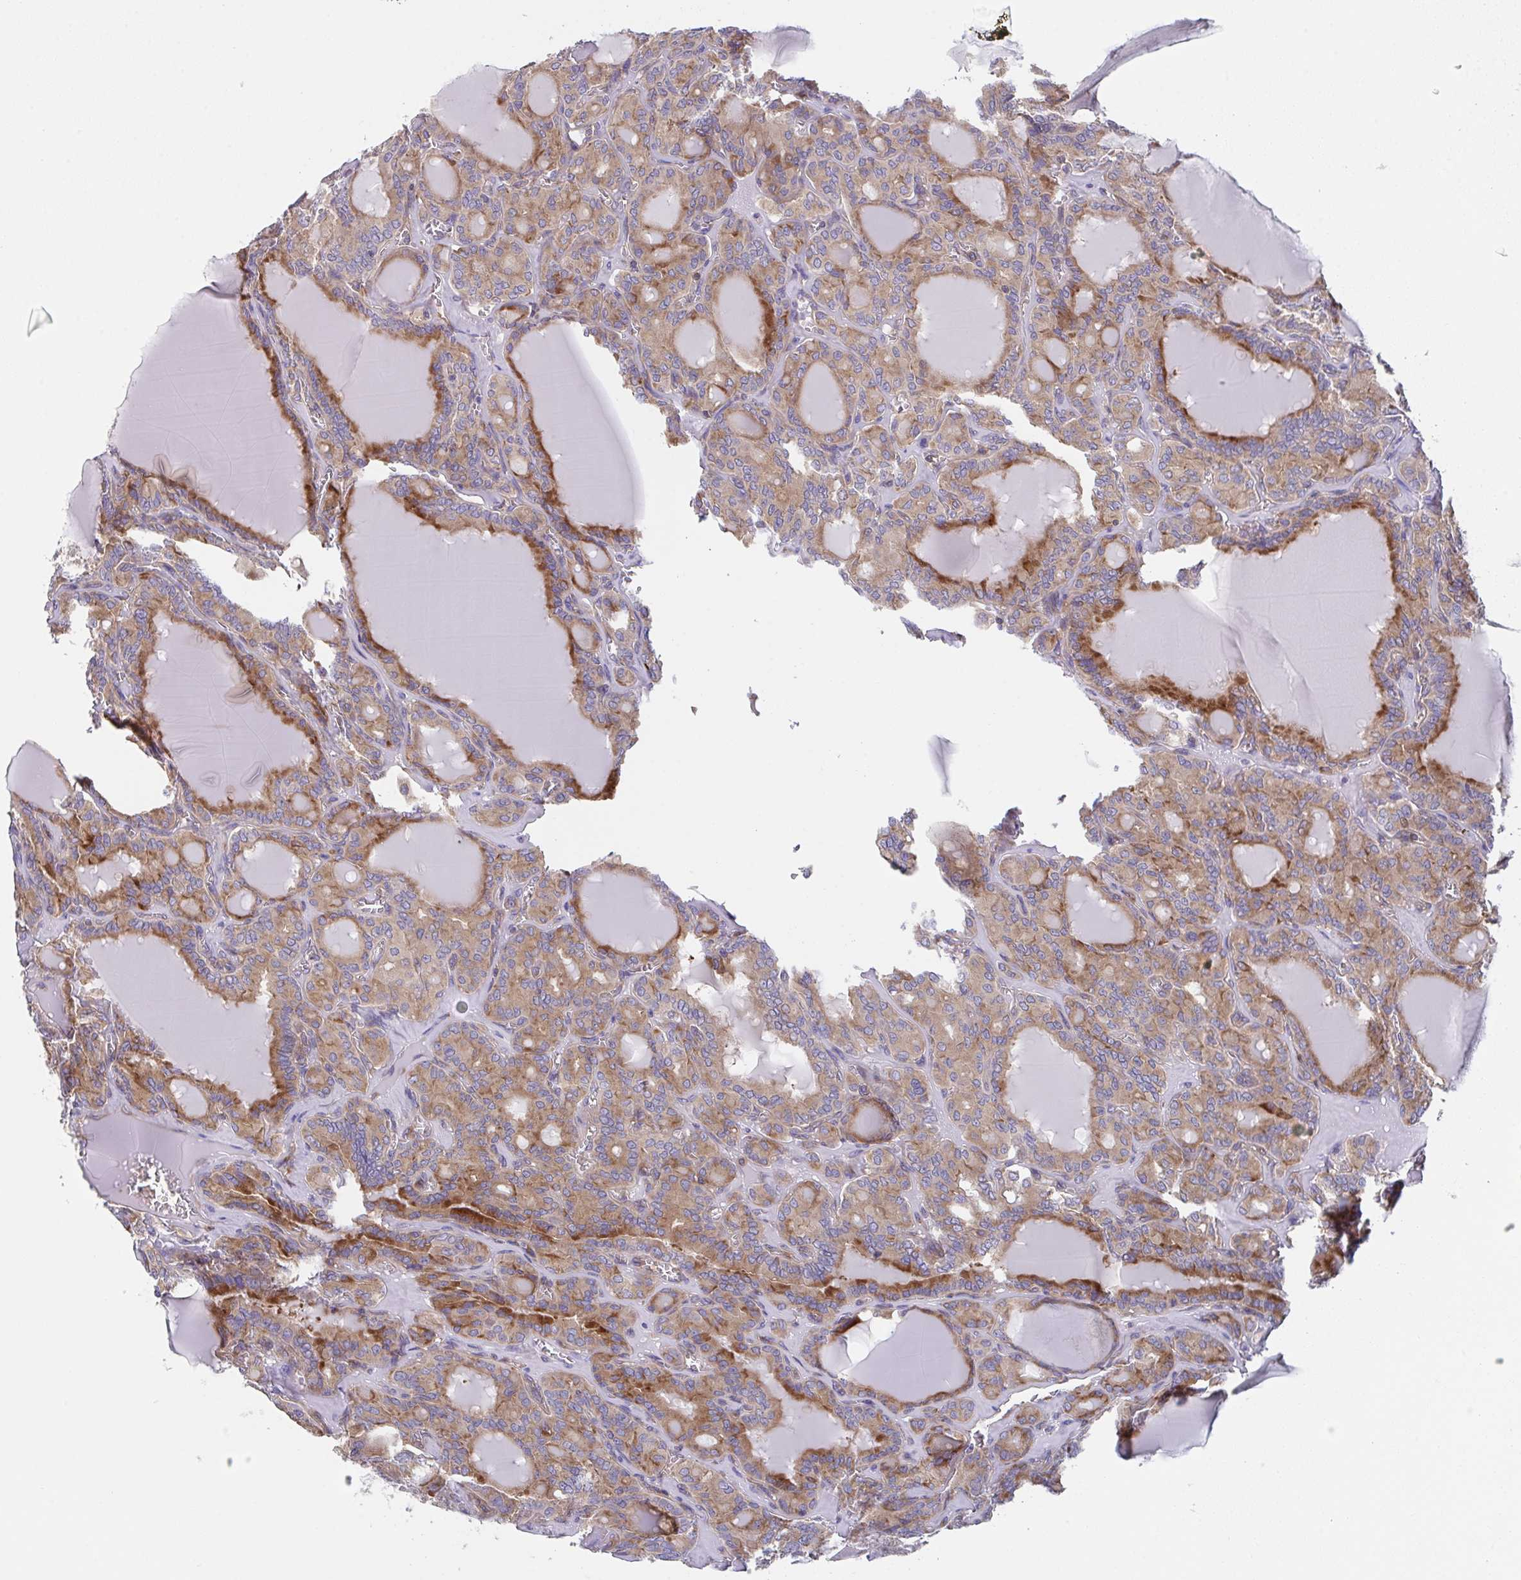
{"staining": {"intensity": "moderate", "quantity": ">75%", "location": "cytoplasmic/membranous"}, "tissue": "thyroid cancer", "cell_type": "Tumor cells", "image_type": "cancer", "snomed": [{"axis": "morphology", "description": "Papillary adenocarcinoma, NOS"}, {"axis": "topography", "description": "Thyroid gland"}], "caption": "Thyroid papillary adenocarcinoma stained with DAB (3,3'-diaminobenzidine) immunohistochemistry demonstrates medium levels of moderate cytoplasmic/membranous positivity in approximately >75% of tumor cells.", "gene": "YARS2", "patient": {"sex": "male", "age": 87}}